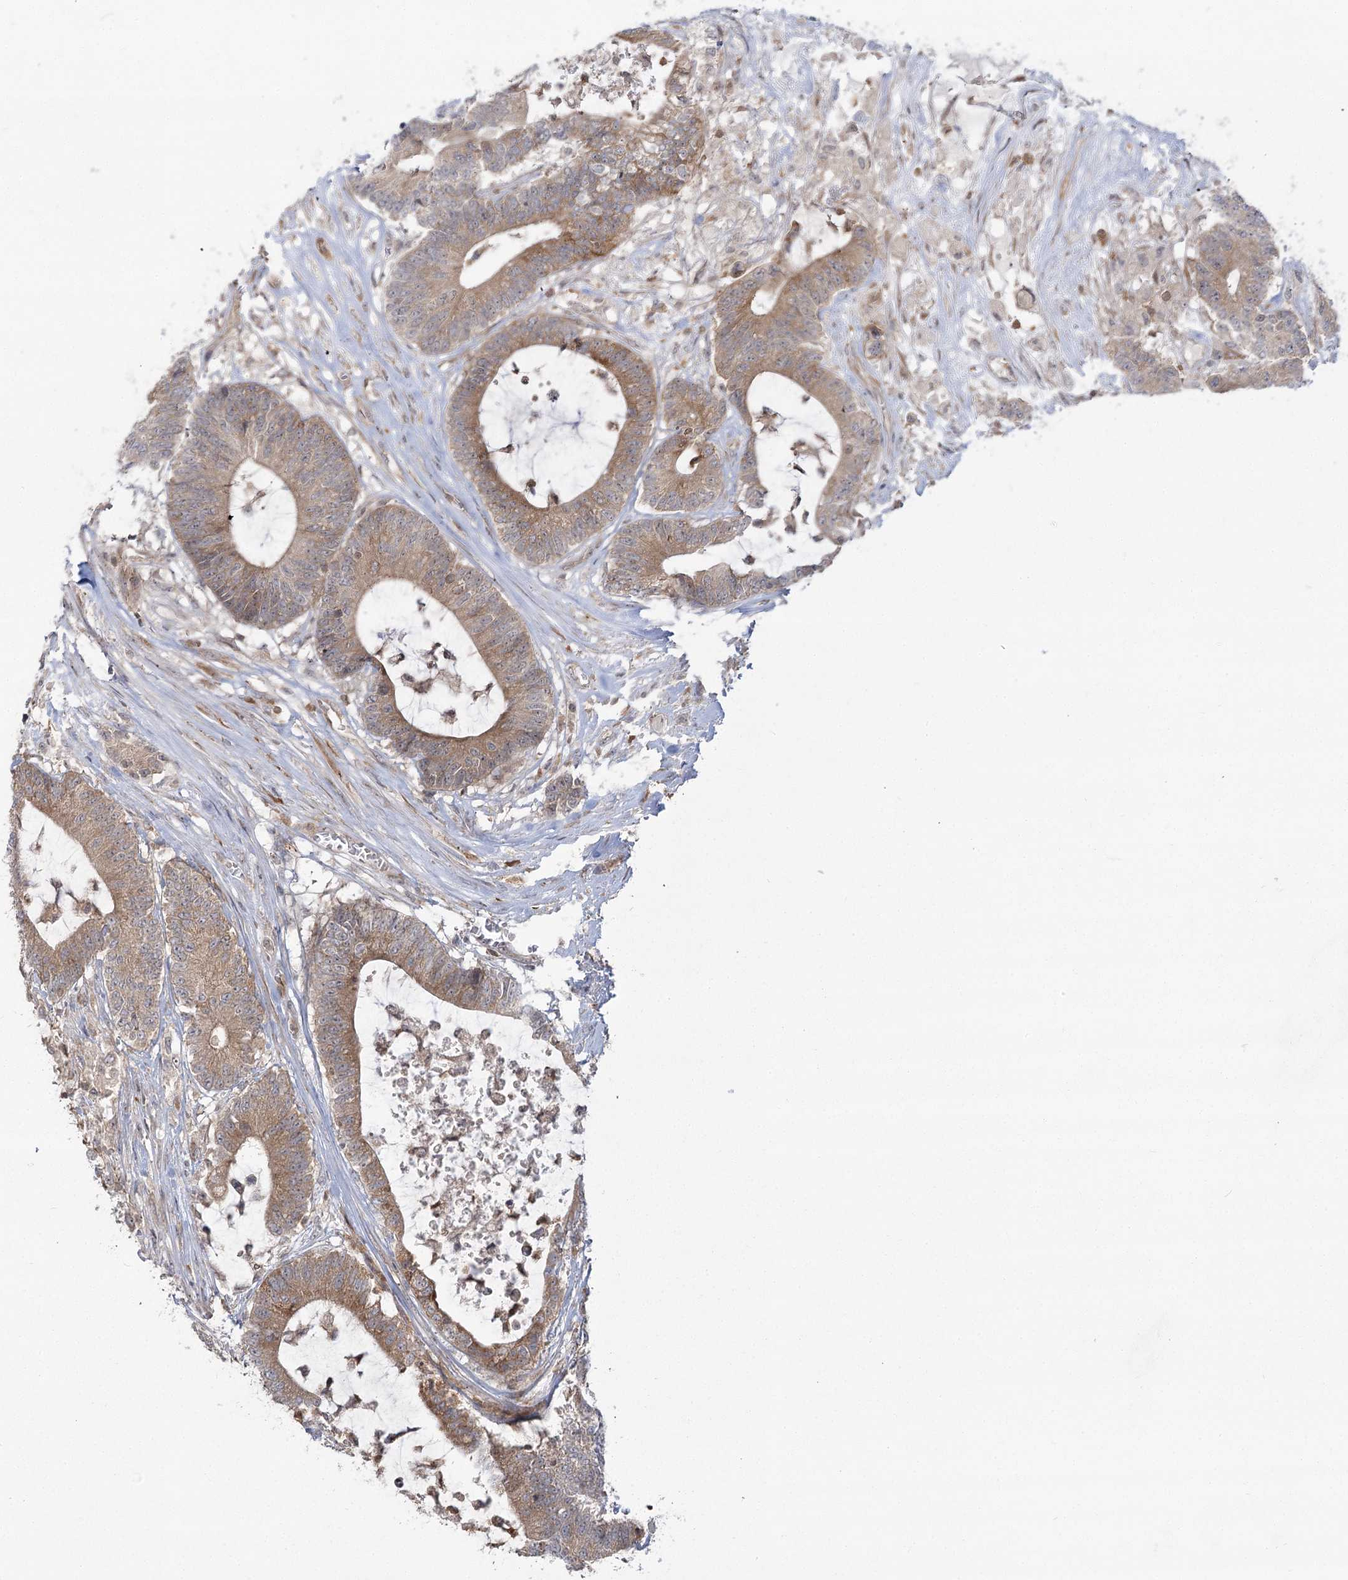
{"staining": {"intensity": "moderate", "quantity": ">75%", "location": "cytoplasmic/membranous"}, "tissue": "colorectal cancer", "cell_type": "Tumor cells", "image_type": "cancer", "snomed": [{"axis": "morphology", "description": "Adenocarcinoma, NOS"}, {"axis": "topography", "description": "Colon"}], "caption": "Colorectal adenocarcinoma stained with DAB immunohistochemistry shows medium levels of moderate cytoplasmic/membranous staining in approximately >75% of tumor cells. (Brightfield microscopy of DAB IHC at high magnification).", "gene": "SYTL1", "patient": {"sex": "female", "age": 84}}